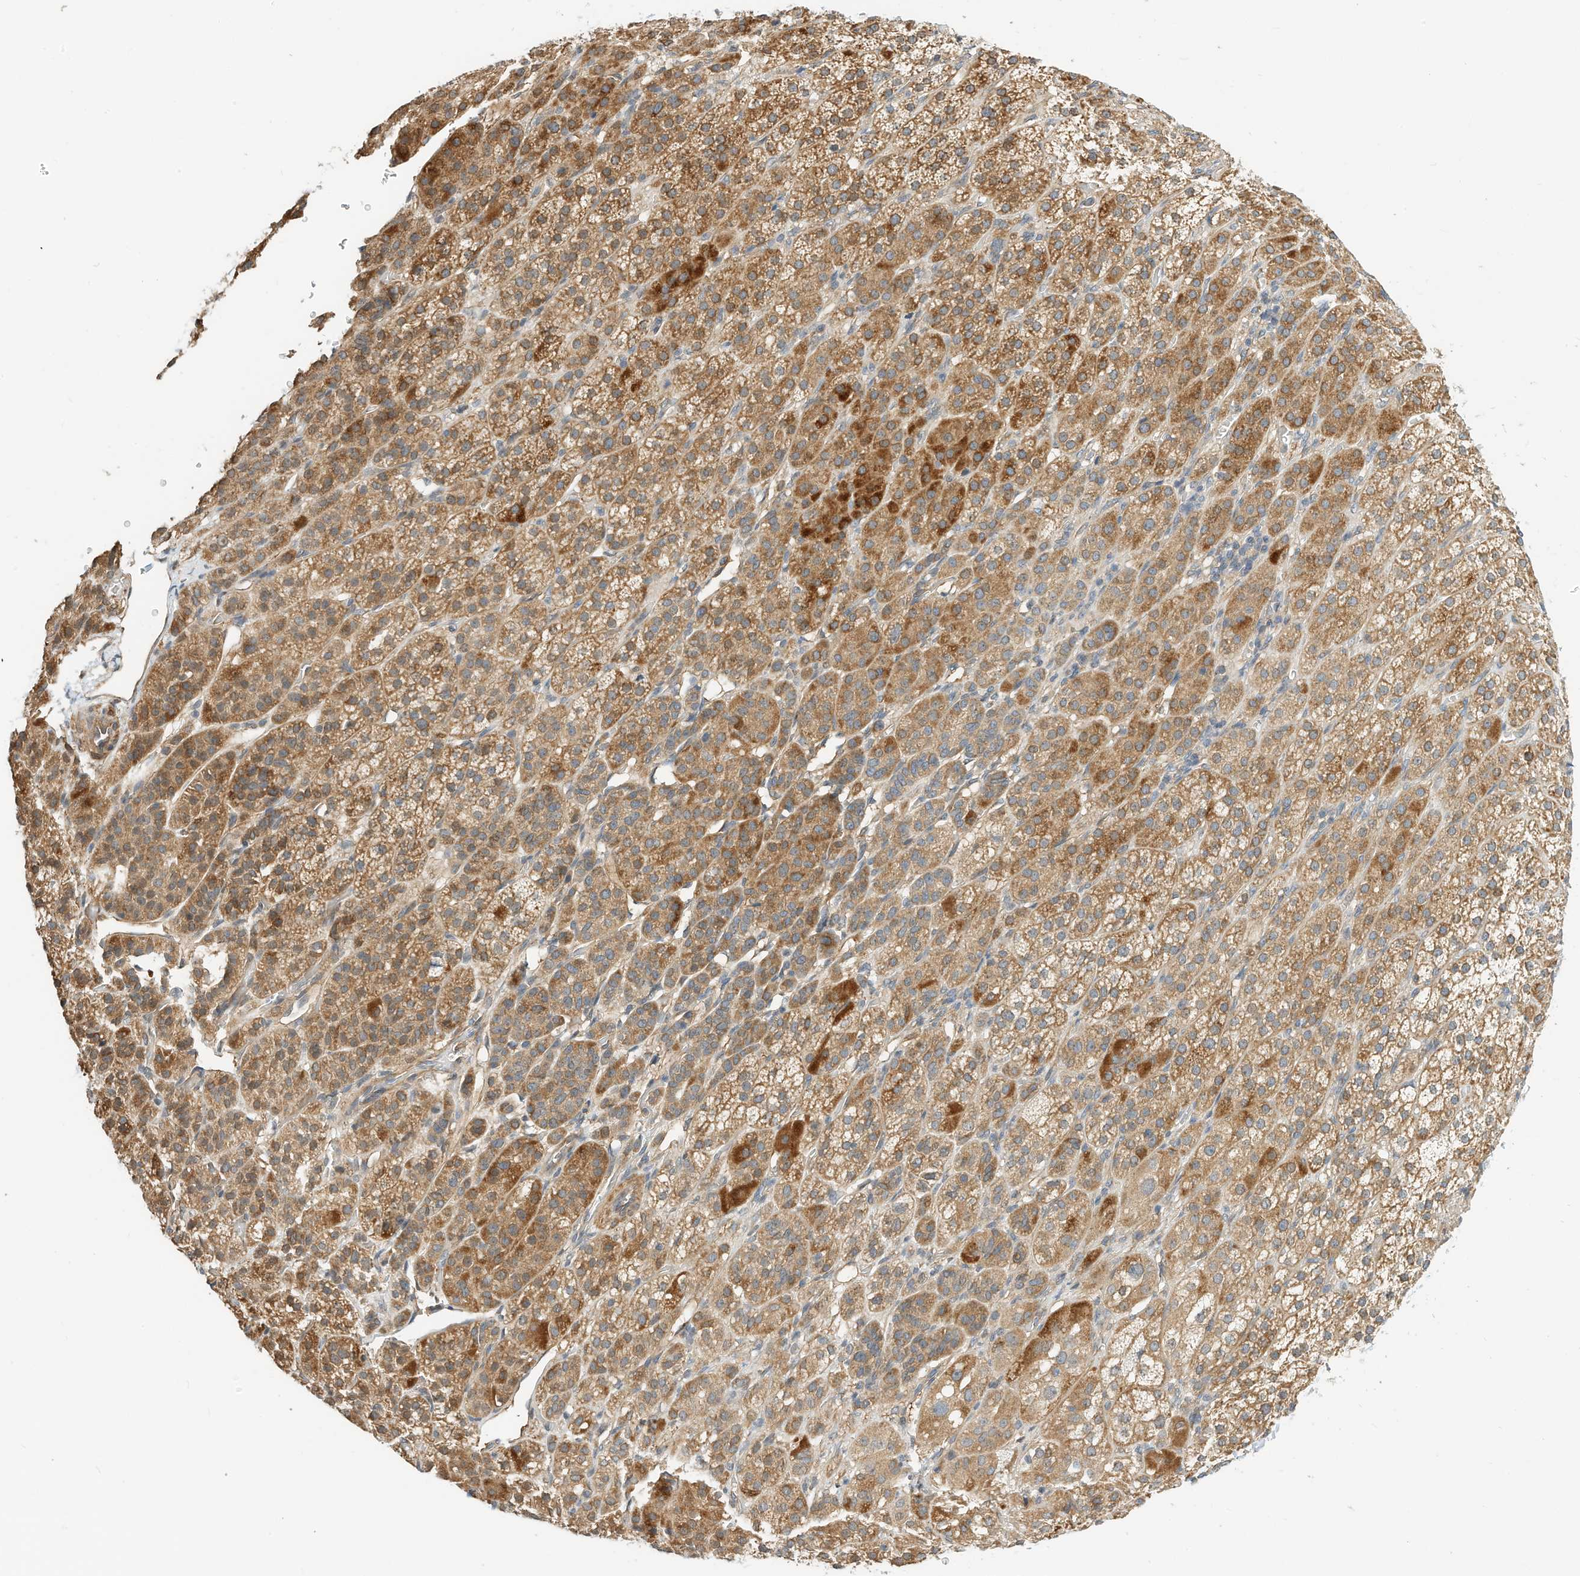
{"staining": {"intensity": "moderate", "quantity": "25%-75%", "location": "cytoplasmic/membranous"}, "tissue": "adrenal gland", "cell_type": "Glandular cells", "image_type": "normal", "snomed": [{"axis": "morphology", "description": "Normal tissue, NOS"}, {"axis": "topography", "description": "Adrenal gland"}], "caption": "DAB immunohistochemical staining of normal adrenal gland shows moderate cytoplasmic/membranous protein staining in about 25%-75% of glandular cells. (DAB IHC with brightfield microscopy, high magnification).", "gene": "OFD1", "patient": {"sex": "female", "age": 57}}